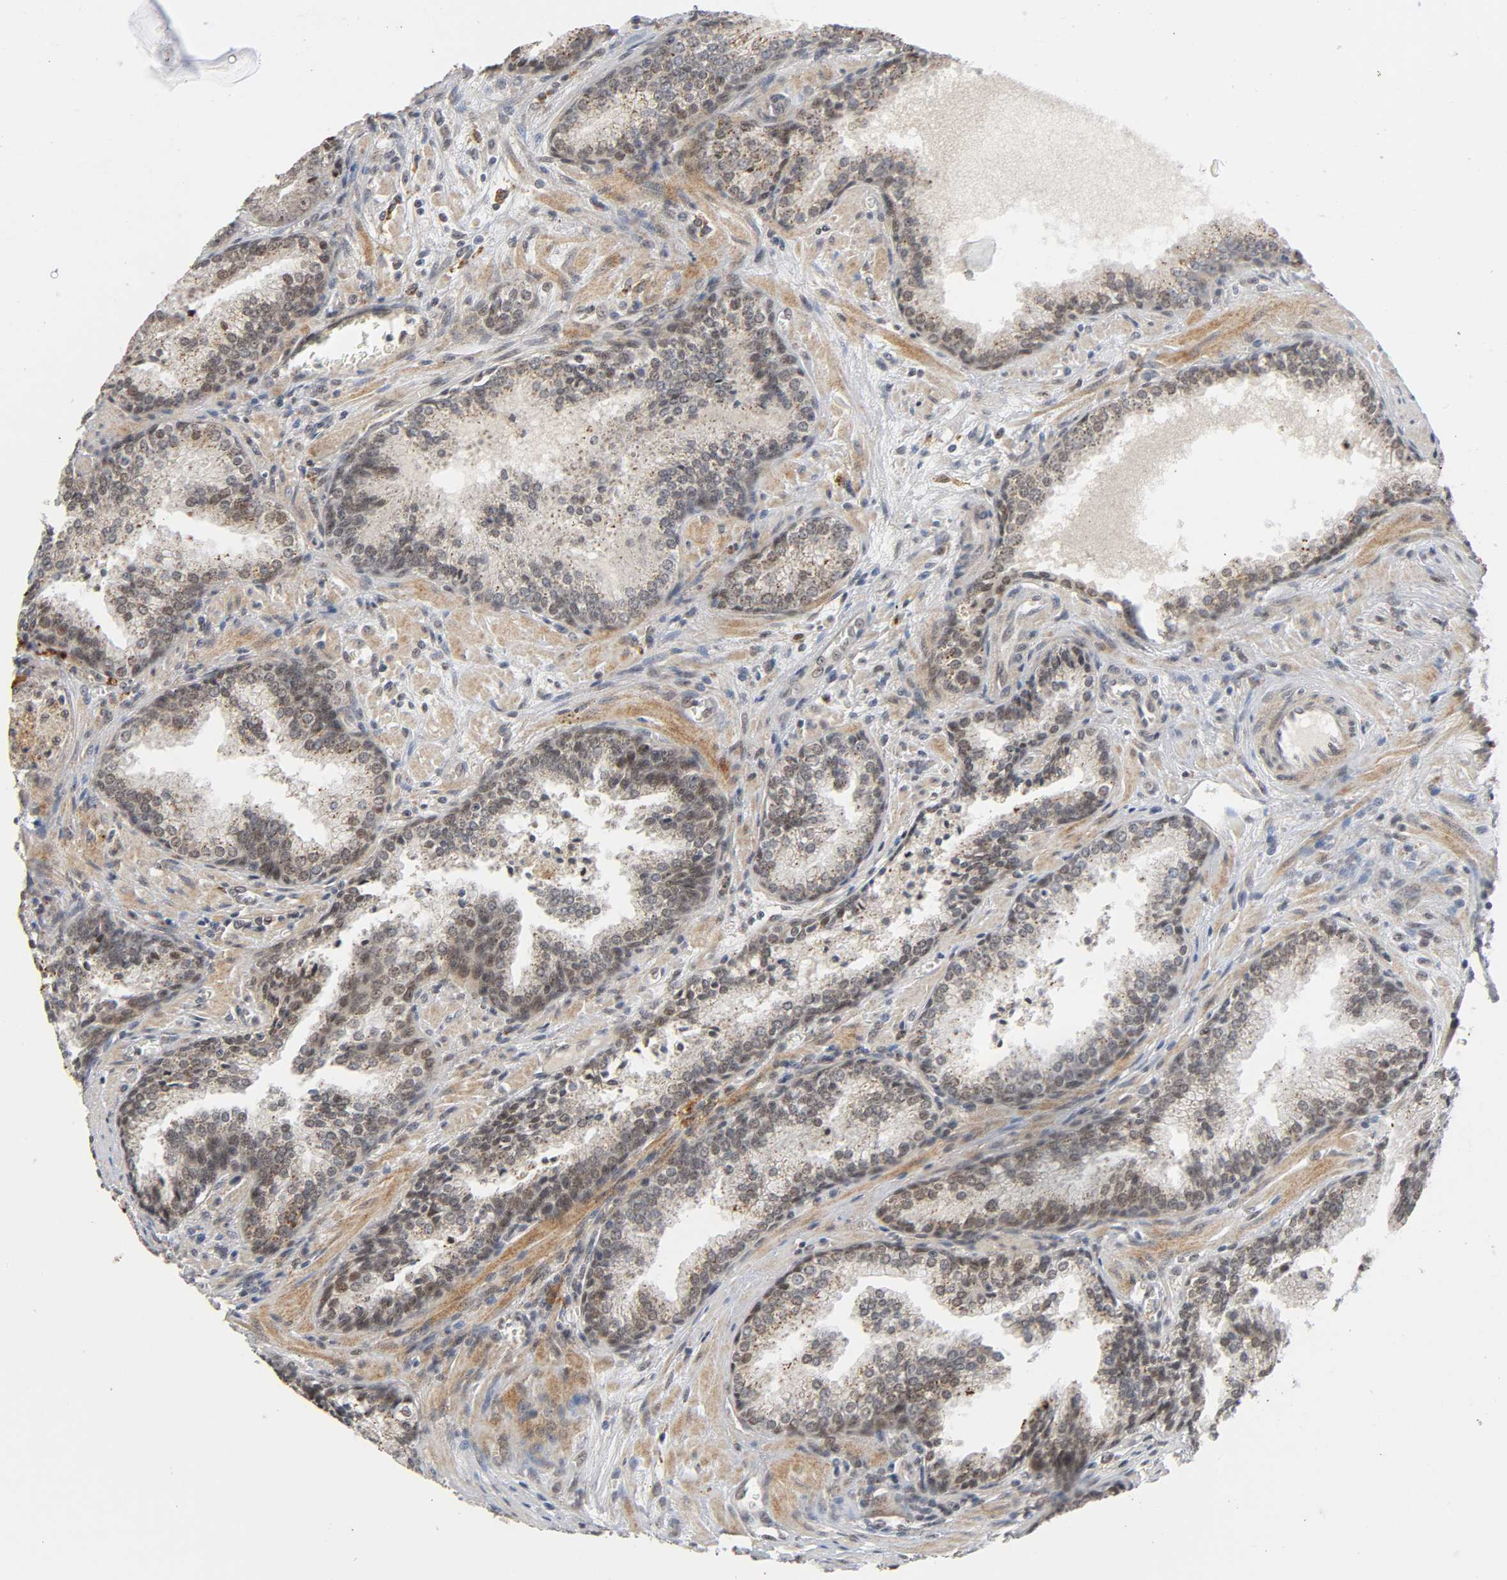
{"staining": {"intensity": "weak", "quantity": "25%-75%", "location": "cytoplasmic/membranous,nuclear"}, "tissue": "prostate cancer", "cell_type": "Tumor cells", "image_type": "cancer", "snomed": [{"axis": "morphology", "description": "Adenocarcinoma, Low grade"}, {"axis": "topography", "description": "Prostate"}], "caption": "Protein staining shows weak cytoplasmic/membranous and nuclear expression in about 25%-75% of tumor cells in low-grade adenocarcinoma (prostate). (Stains: DAB in brown, nuclei in blue, Microscopy: brightfield microscopy at high magnification).", "gene": "KAT2B", "patient": {"sex": "male", "age": 60}}